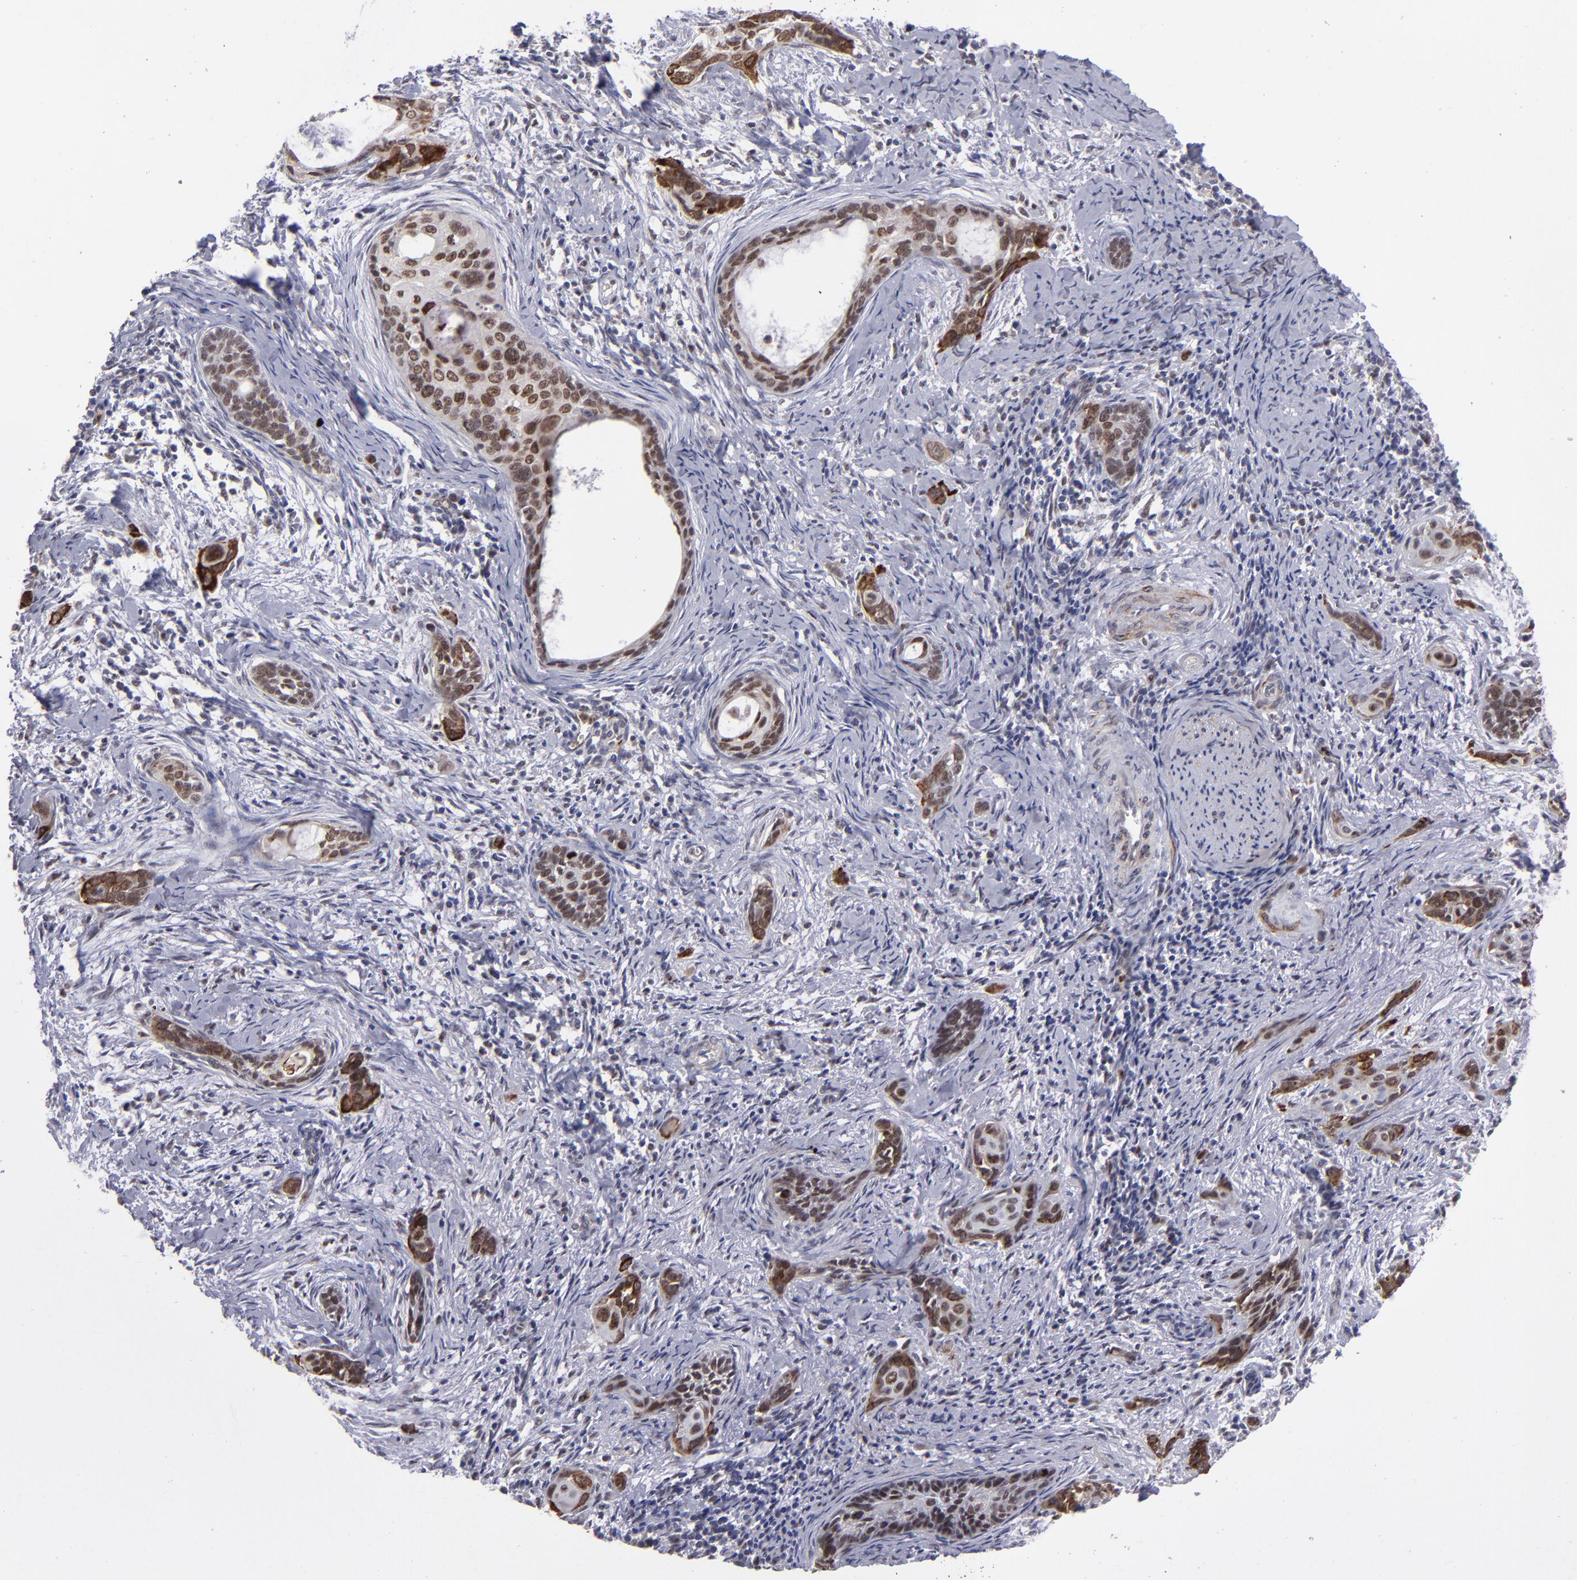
{"staining": {"intensity": "moderate", "quantity": ">75%", "location": "nuclear"}, "tissue": "cervical cancer", "cell_type": "Tumor cells", "image_type": "cancer", "snomed": [{"axis": "morphology", "description": "Squamous cell carcinoma, NOS"}, {"axis": "topography", "description": "Cervix"}], "caption": "The immunohistochemical stain shows moderate nuclear staining in tumor cells of cervical squamous cell carcinoma tissue. (IHC, brightfield microscopy, high magnification).", "gene": "RREB1", "patient": {"sex": "female", "age": 33}}